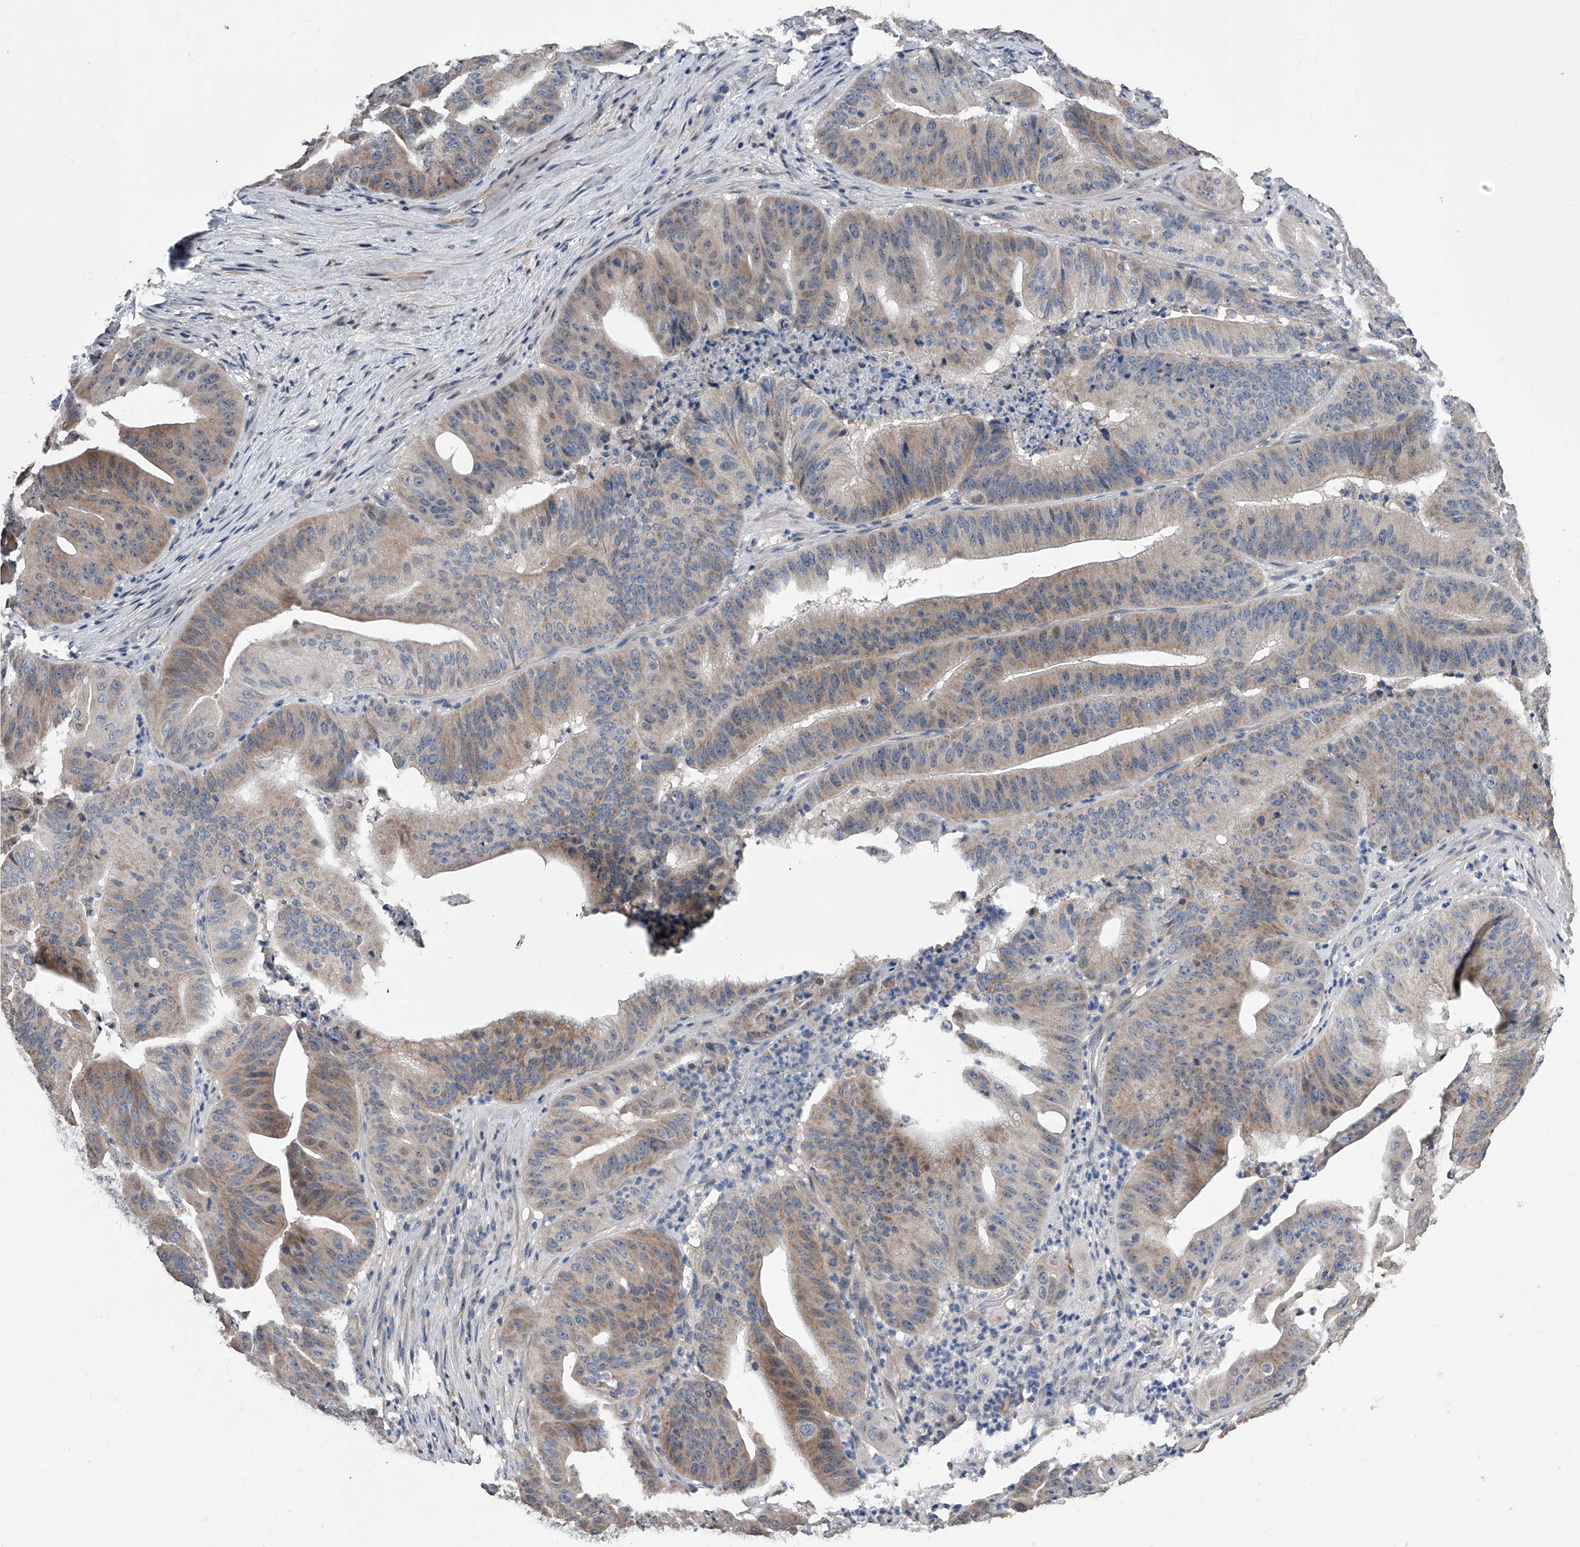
{"staining": {"intensity": "weak", "quantity": ">75%", "location": "cytoplasmic/membranous"}, "tissue": "pancreatic cancer", "cell_type": "Tumor cells", "image_type": "cancer", "snomed": [{"axis": "morphology", "description": "Adenocarcinoma, NOS"}, {"axis": "topography", "description": "Pancreas"}], "caption": "Protein staining by IHC reveals weak cytoplasmic/membranous positivity in about >75% of tumor cells in pancreatic cancer (adenocarcinoma).", "gene": "PHACTR1", "patient": {"sex": "female", "age": 77}}